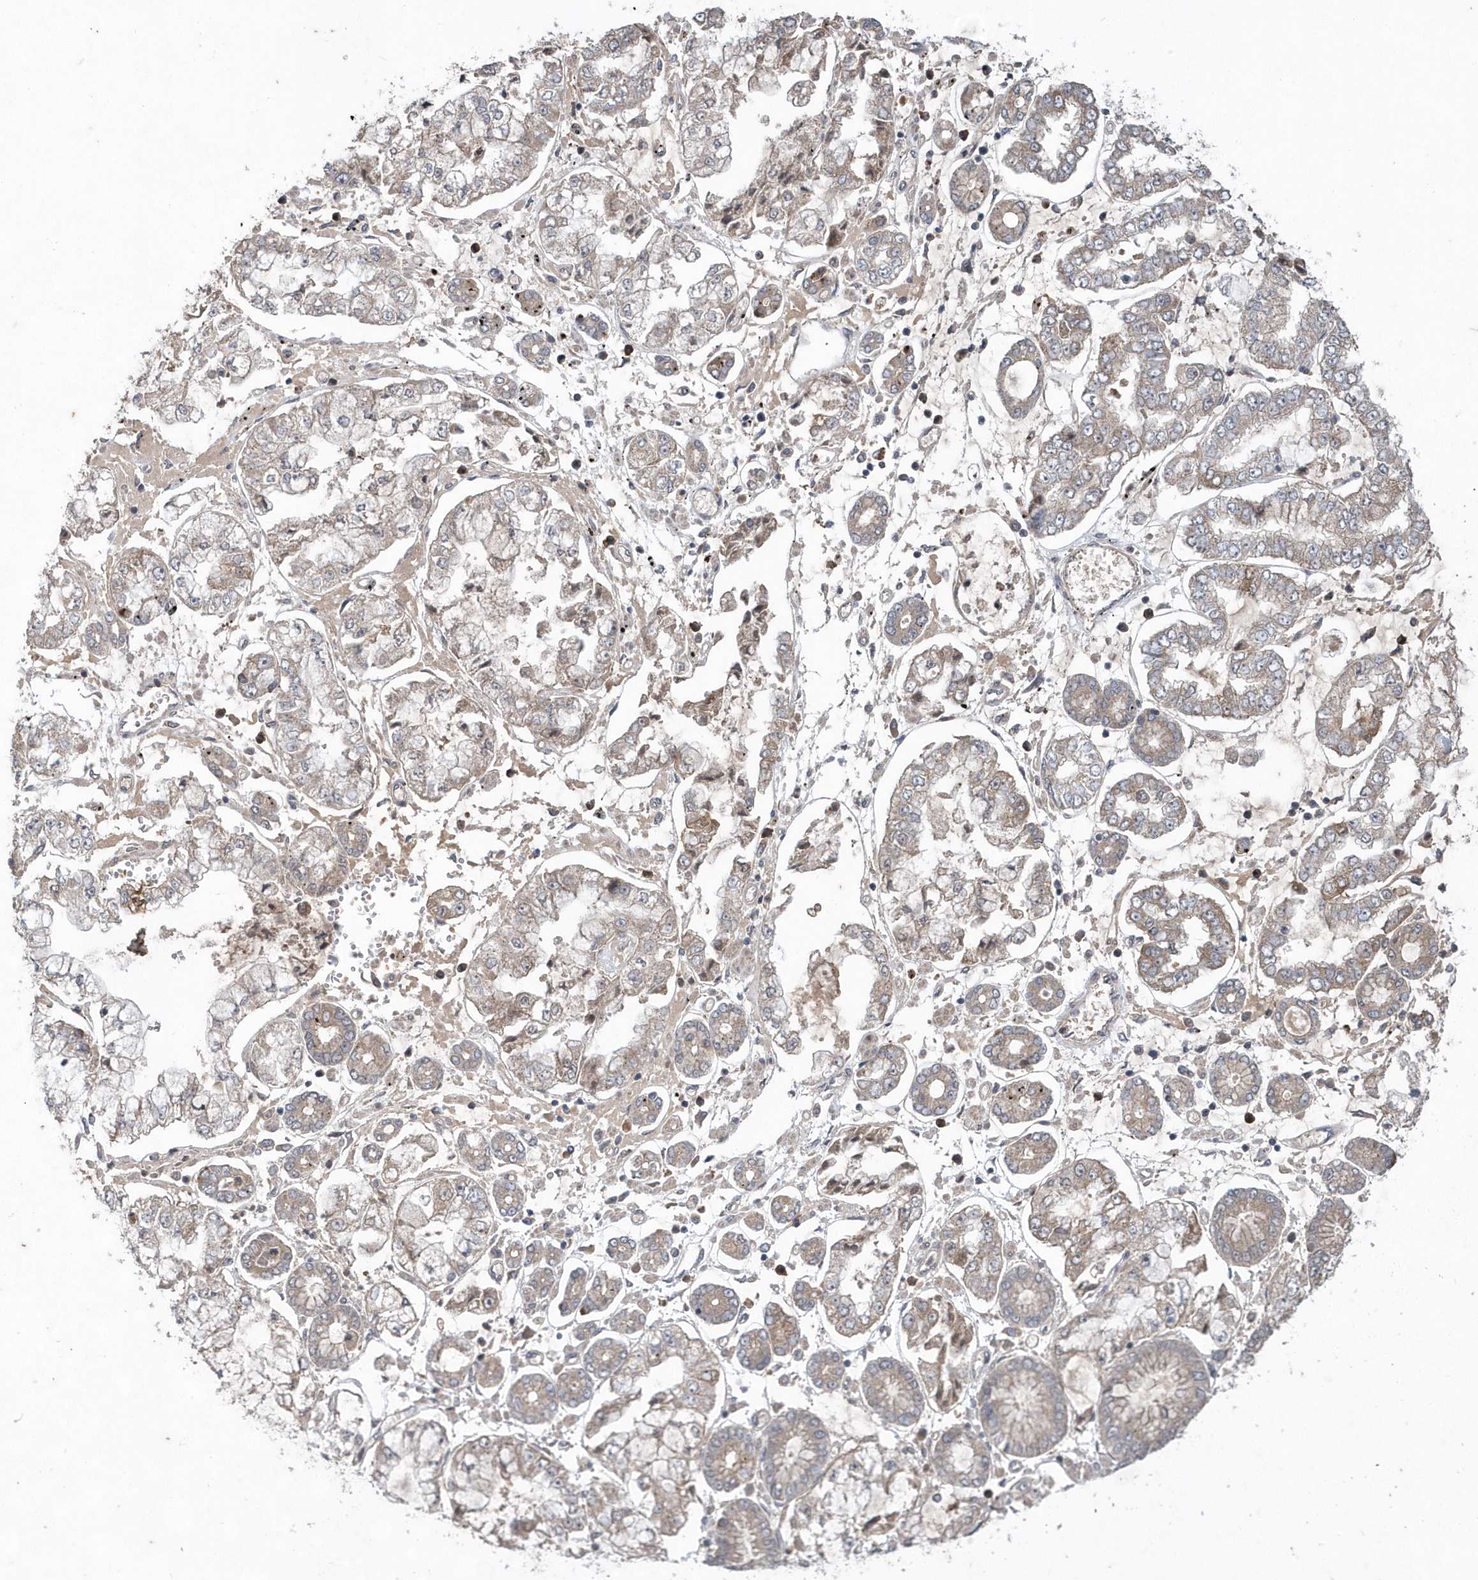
{"staining": {"intensity": "weak", "quantity": ">75%", "location": "cytoplasmic/membranous"}, "tissue": "stomach cancer", "cell_type": "Tumor cells", "image_type": "cancer", "snomed": [{"axis": "morphology", "description": "Adenocarcinoma, NOS"}, {"axis": "topography", "description": "Stomach"}], "caption": "This is a photomicrograph of immunohistochemistry (IHC) staining of stomach cancer (adenocarcinoma), which shows weak staining in the cytoplasmic/membranous of tumor cells.", "gene": "HMGCS1", "patient": {"sex": "male", "age": 76}}